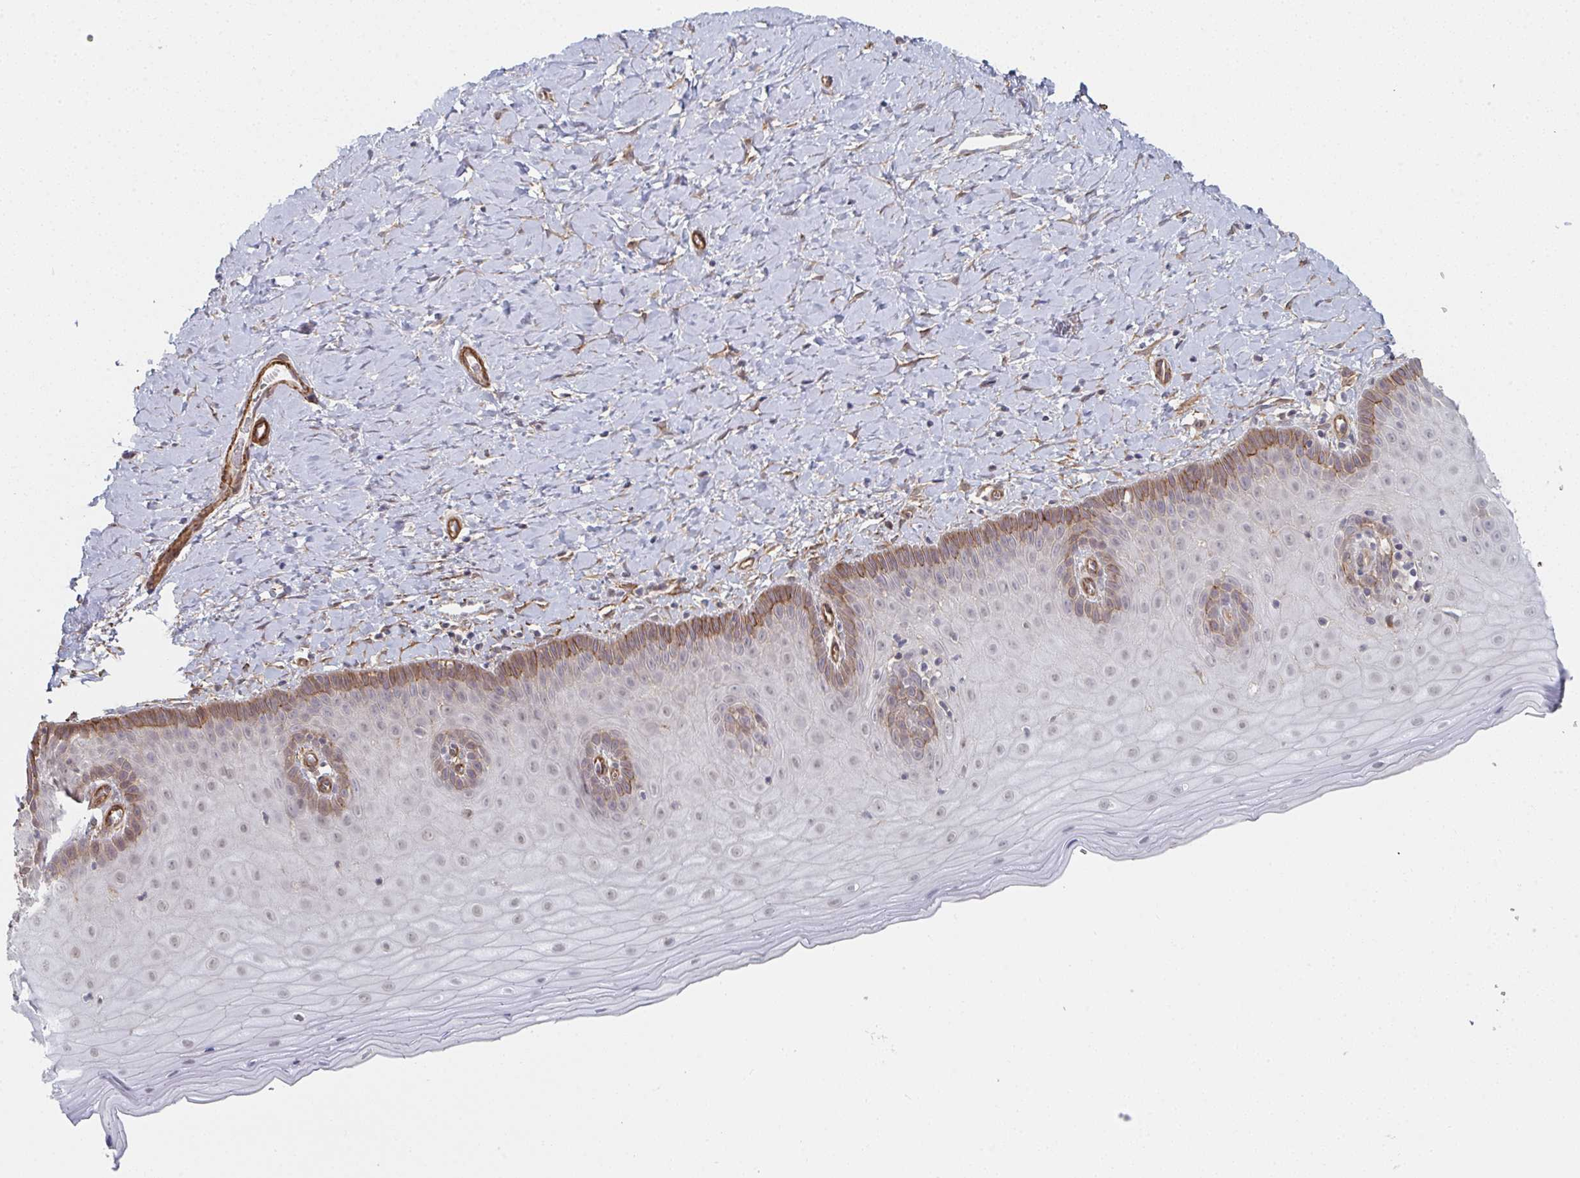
{"staining": {"intensity": "negative", "quantity": "none", "location": "none"}, "tissue": "cervix", "cell_type": "Glandular cells", "image_type": "normal", "snomed": [{"axis": "morphology", "description": "Normal tissue, NOS"}, {"axis": "topography", "description": "Cervix"}], "caption": "An image of cervix stained for a protein reveals no brown staining in glandular cells.", "gene": "NEURL4", "patient": {"sex": "female", "age": 37}}